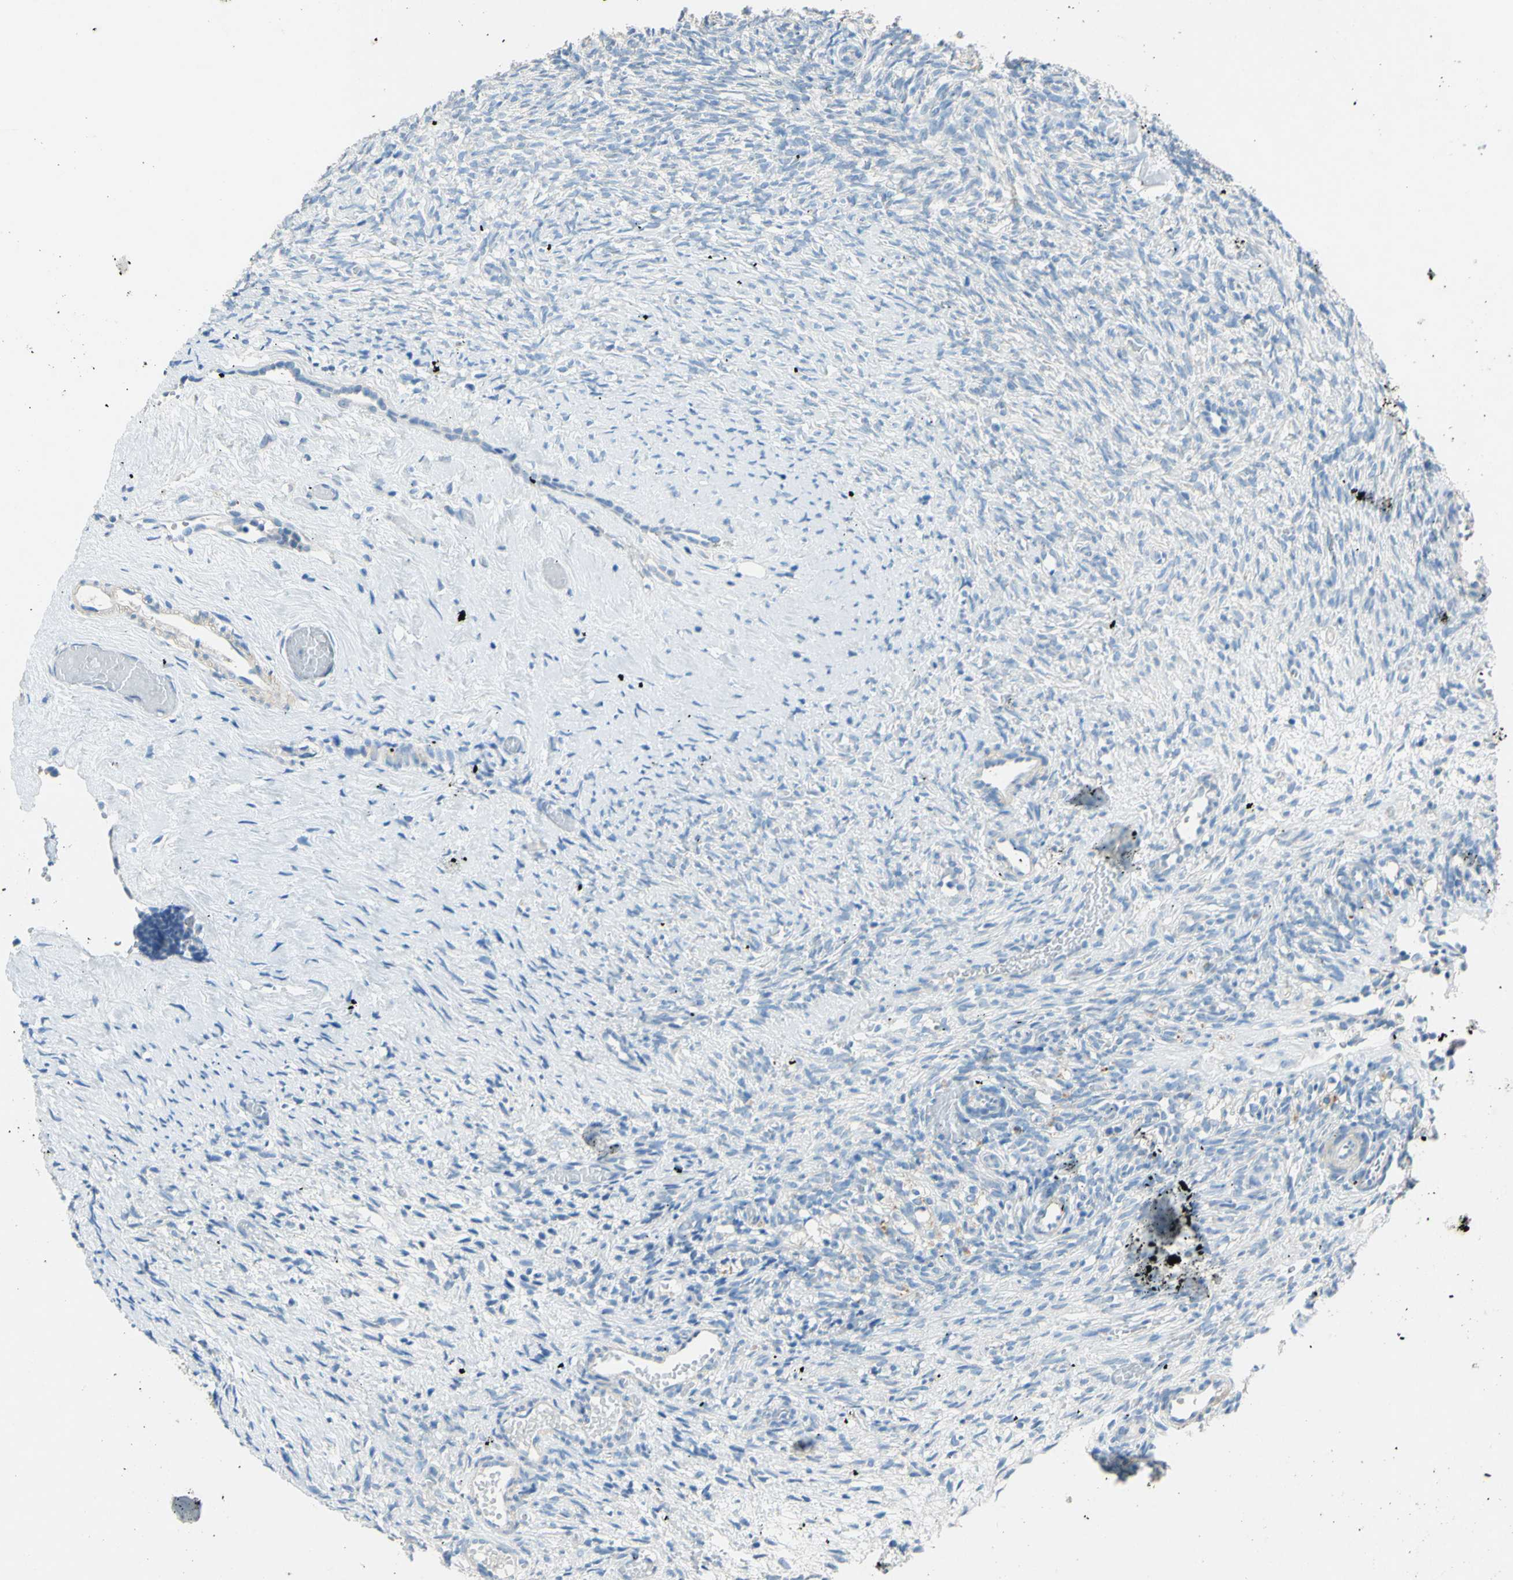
{"staining": {"intensity": "negative", "quantity": "none", "location": "none"}, "tissue": "ovary", "cell_type": "Ovarian stroma cells", "image_type": "normal", "snomed": [{"axis": "morphology", "description": "Normal tissue, NOS"}, {"axis": "topography", "description": "Ovary"}], "caption": "Protein analysis of normal ovary reveals no significant staining in ovarian stroma cells.", "gene": "CDH10", "patient": {"sex": "female", "age": 35}}